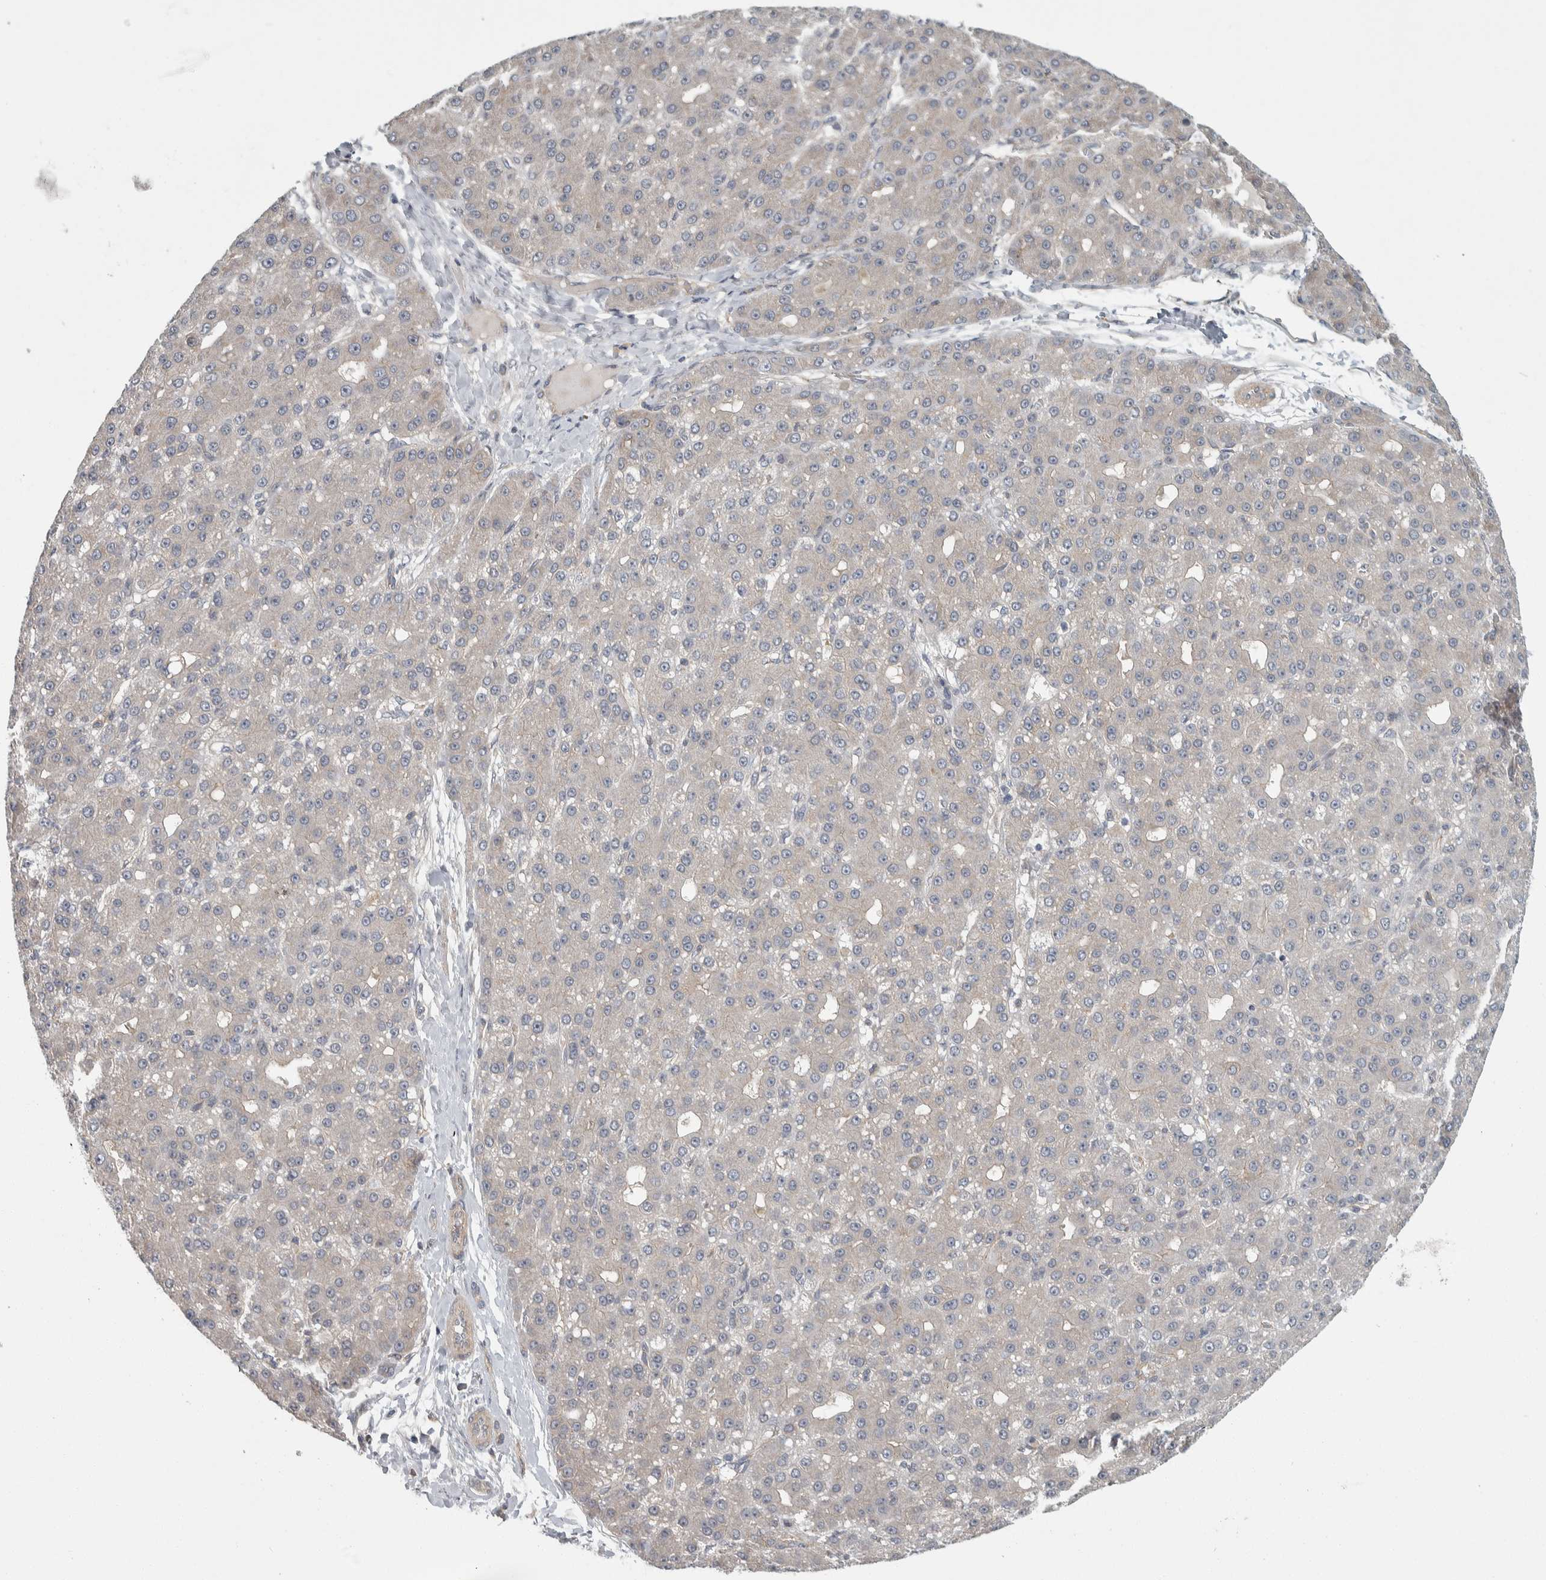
{"staining": {"intensity": "weak", "quantity": "25%-75%", "location": "cytoplasmic/membranous"}, "tissue": "liver cancer", "cell_type": "Tumor cells", "image_type": "cancer", "snomed": [{"axis": "morphology", "description": "Carcinoma, Hepatocellular, NOS"}, {"axis": "topography", "description": "Liver"}], "caption": "Immunohistochemistry (IHC) staining of liver hepatocellular carcinoma, which shows low levels of weak cytoplasmic/membranous positivity in about 25%-75% of tumor cells indicating weak cytoplasmic/membranous protein positivity. The staining was performed using DAB (3,3'-diaminobenzidine) (brown) for protein detection and nuclei were counterstained in hematoxylin (blue).", "gene": "KCNJ3", "patient": {"sex": "male", "age": 67}}